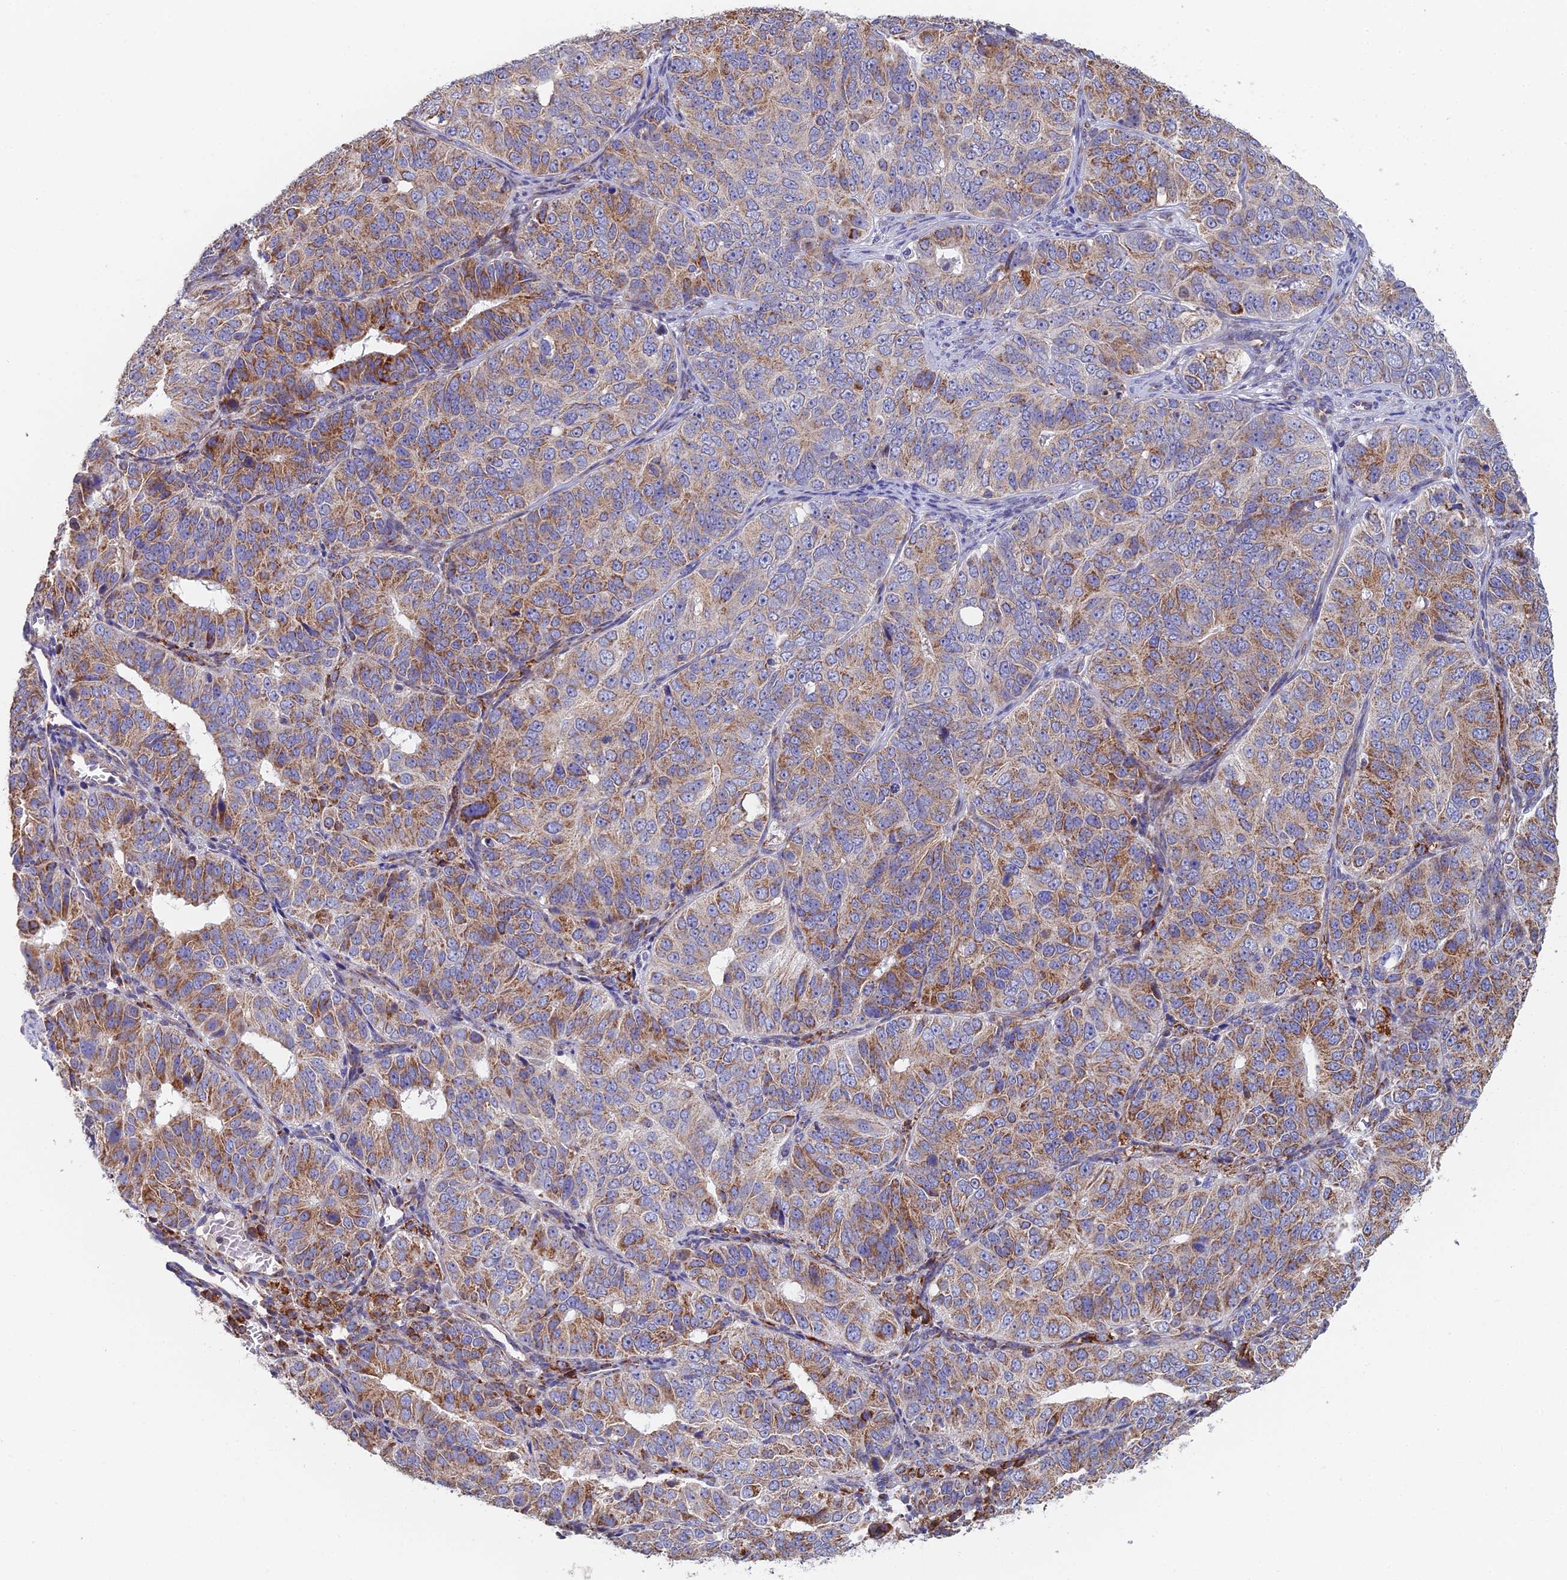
{"staining": {"intensity": "moderate", "quantity": "25%-75%", "location": "cytoplasmic/membranous"}, "tissue": "ovarian cancer", "cell_type": "Tumor cells", "image_type": "cancer", "snomed": [{"axis": "morphology", "description": "Carcinoma, endometroid"}, {"axis": "topography", "description": "Ovary"}], "caption": "Human endometroid carcinoma (ovarian) stained with a brown dye reveals moderate cytoplasmic/membranous positive staining in approximately 25%-75% of tumor cells.", "gene": "ECSIT", "patient": {"sex": "female", "age": 51}}